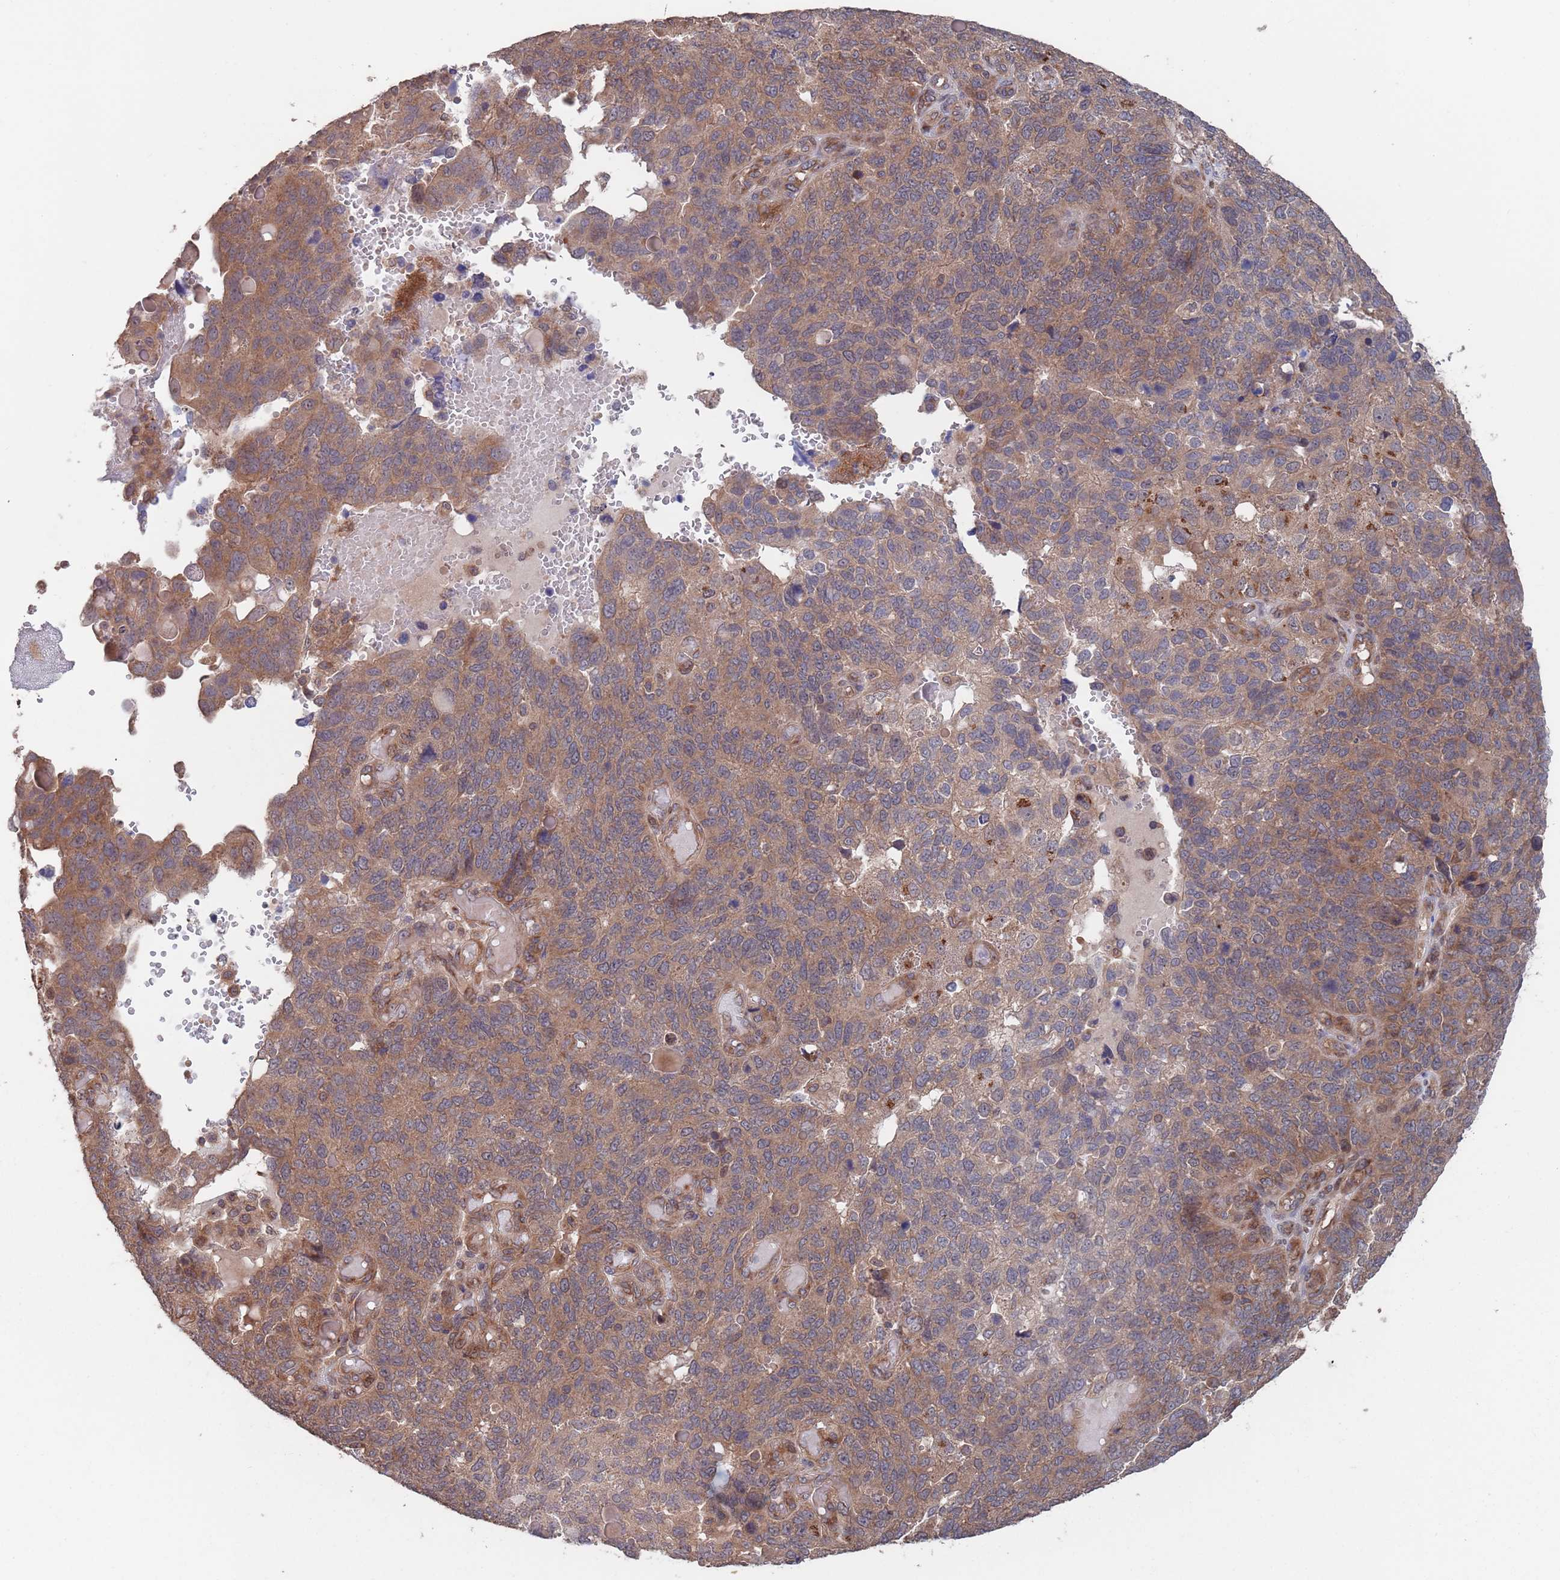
{"staining": {"intensity": "moderate", "quantity": ">75%", "location": "cytoplasmic/membranous"}, "tissue": "endometrial cancer", "cell_type": "Tumor cells", "image_type": "cancer", "snomed": [{"axis": "morphology", "description": "Adenocarcinoma, NOS"}, {"axis": "topography", "description": "Endometrium"}], "caption": "Immunohistochemistry (IHC) (DAB) staining of human adenocarcinoma (endometrial) reveals moderate cytoplasmic/membranous protein staining in about >75% of tumor cells.", "gene": "UNC45A", "patient": {"sex": "female", "age": 66}}